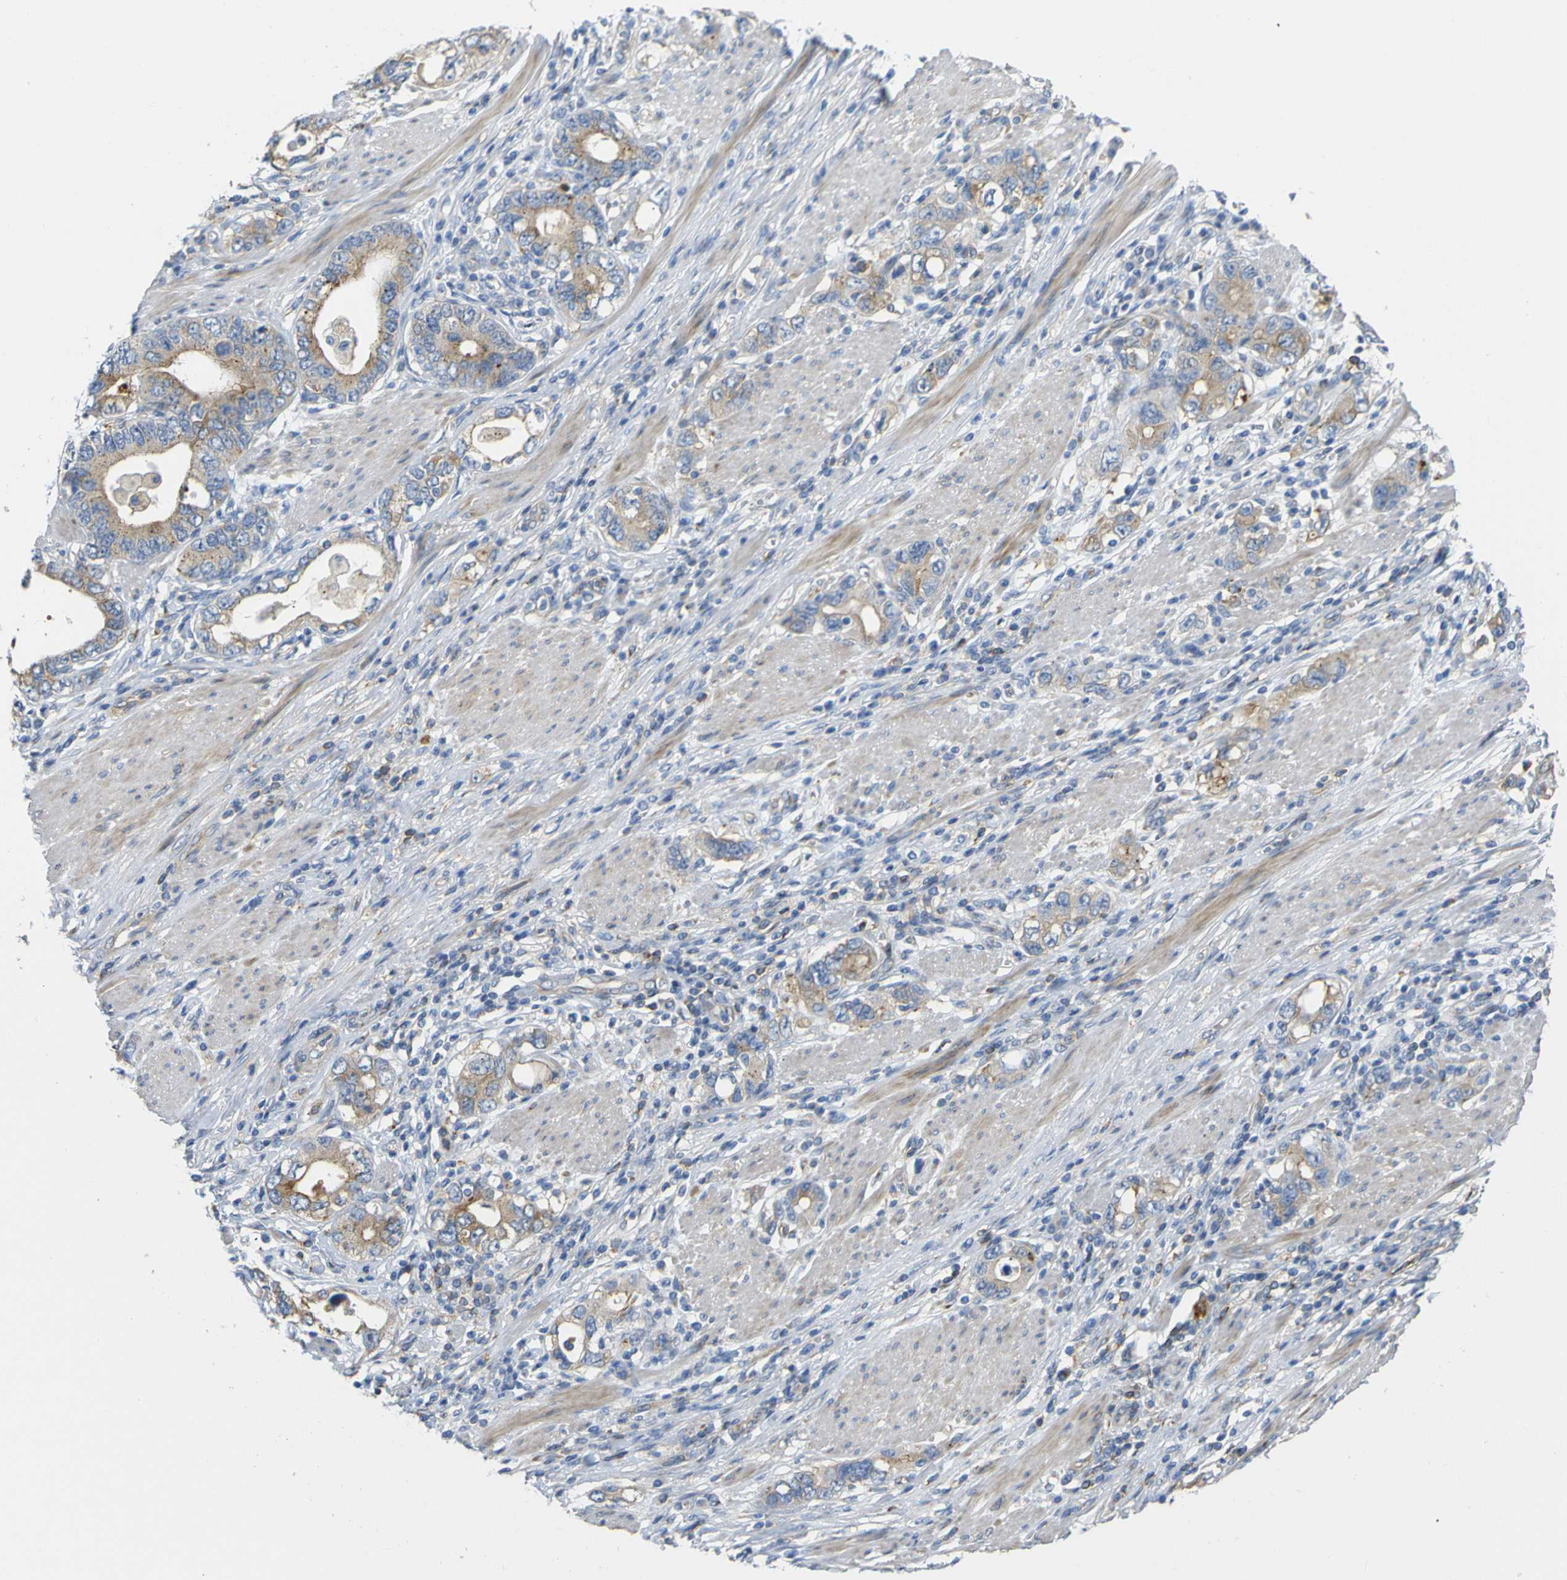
{"staining": {"intensity": "moderate", "quantity": ">75%", "location": "cytoplasmic/membranous"}, "tissue": "stomach cancer", "cell_type": "Tumor cells", "image_type": "cancer", "snomed": [{"axis": "morphology", "description": "Adenocarcinoma, NOS"}, {"axis": "topography", "description": "Stomach, lower"}], "caption": "Tumor cells show medium levels of moderate cytoplasmic/membranous expression in about >75% of cells in human stomach cancer (adenocarcinoma). The staining was performed using DAB (3,3'-diaminobenzidine) to visualize the protein expression in brown, while the nuclei were stained in blue with hematoxylin (Magnification: 20x).", "gene": "SYPL1", "patient": {"sex": "female", "age": 93}}